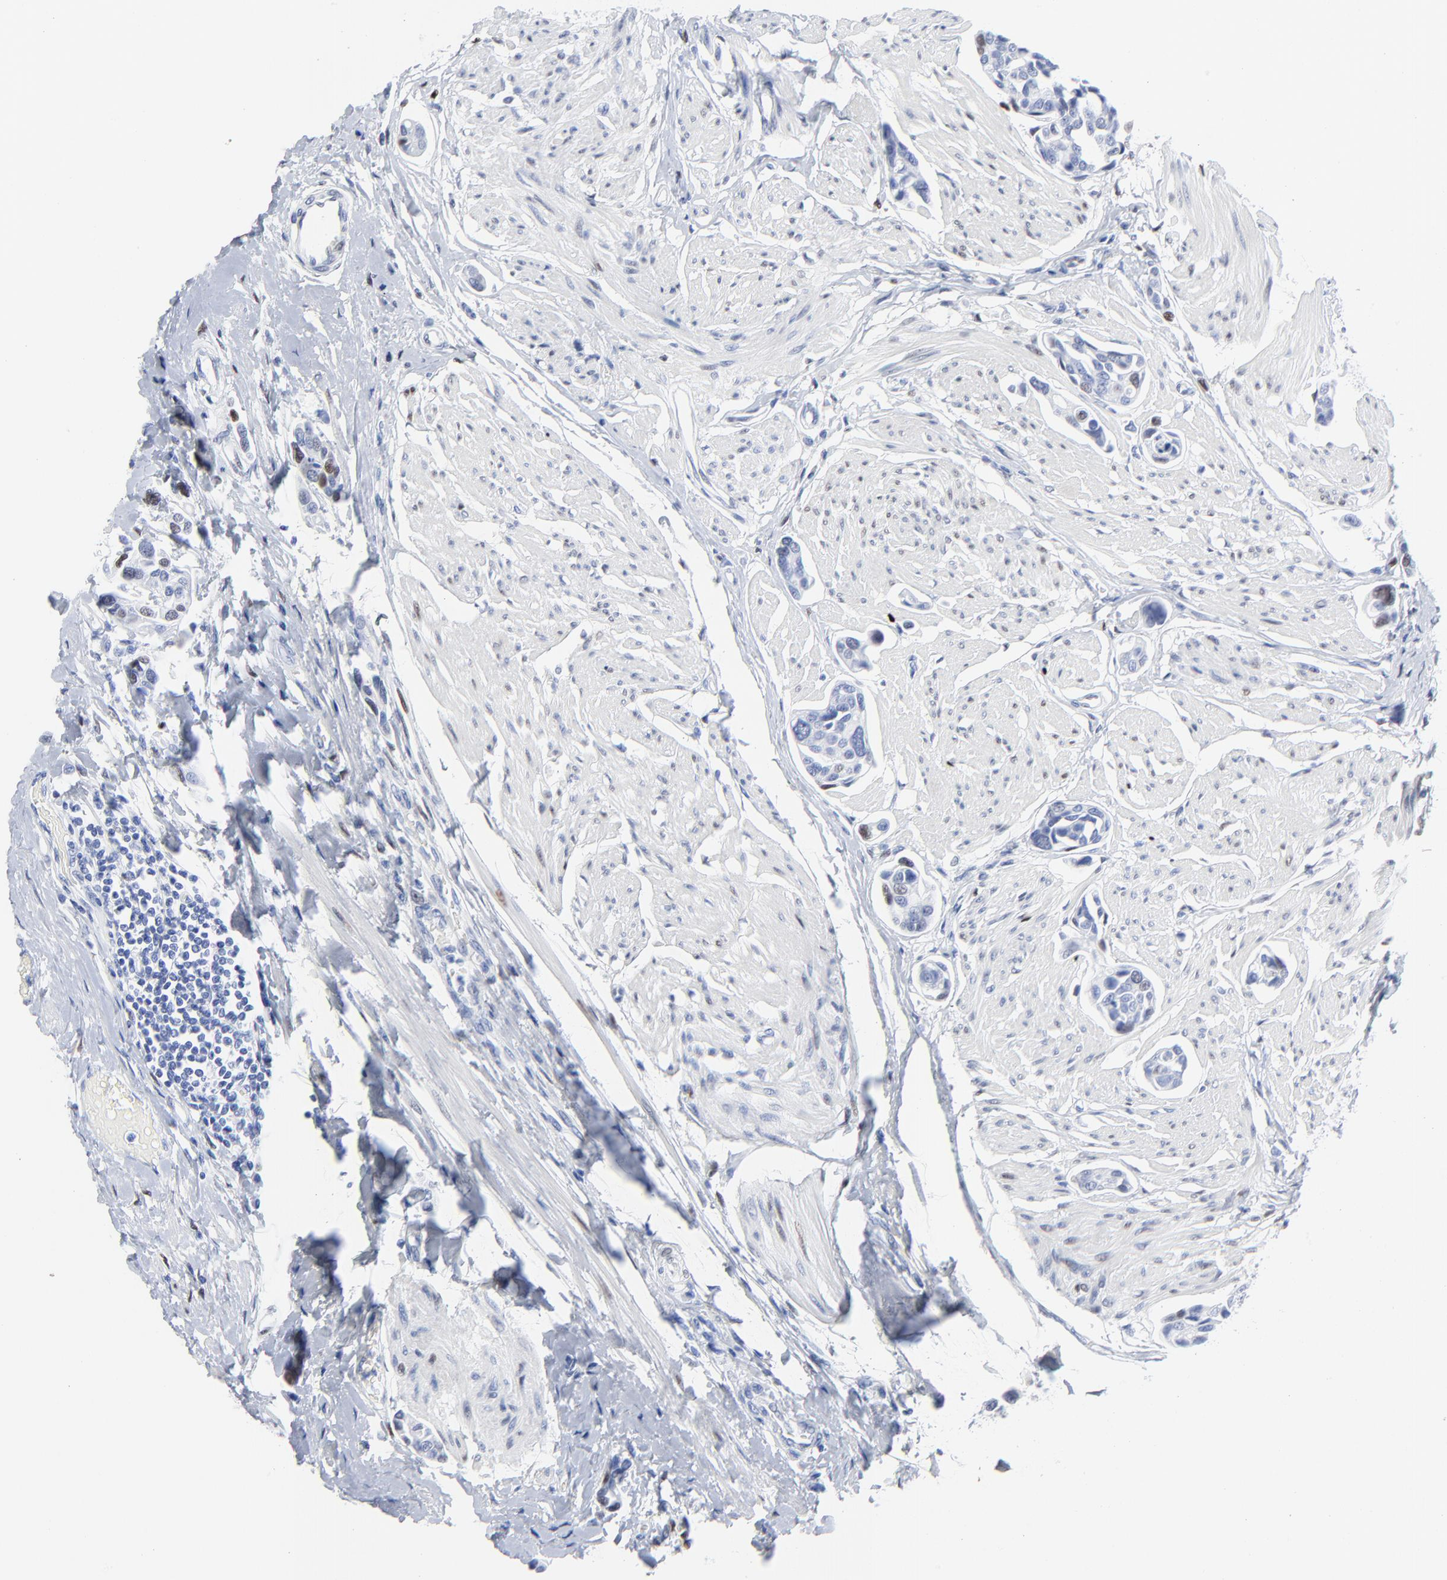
{"staining": {"intensity": "moderate", "quantity": "<25%", "location": "nuclear"}, "tissue": "urothelial cancer", "cell_type": "Tumor cells", "image_type": "cancer", "snomed": [{"axis": "morphology", "description": "Urothelial carcinoma, High grade"}, {"axis": "topography", "description": "Urinary bladder"}], "caption": "Urothelial carcinoma (high-grade) tissue reveals moderate nuclear expression in about <25% of tumor cells", "gene": "JUN", "patient": {"sex": "male", "age": 78}}